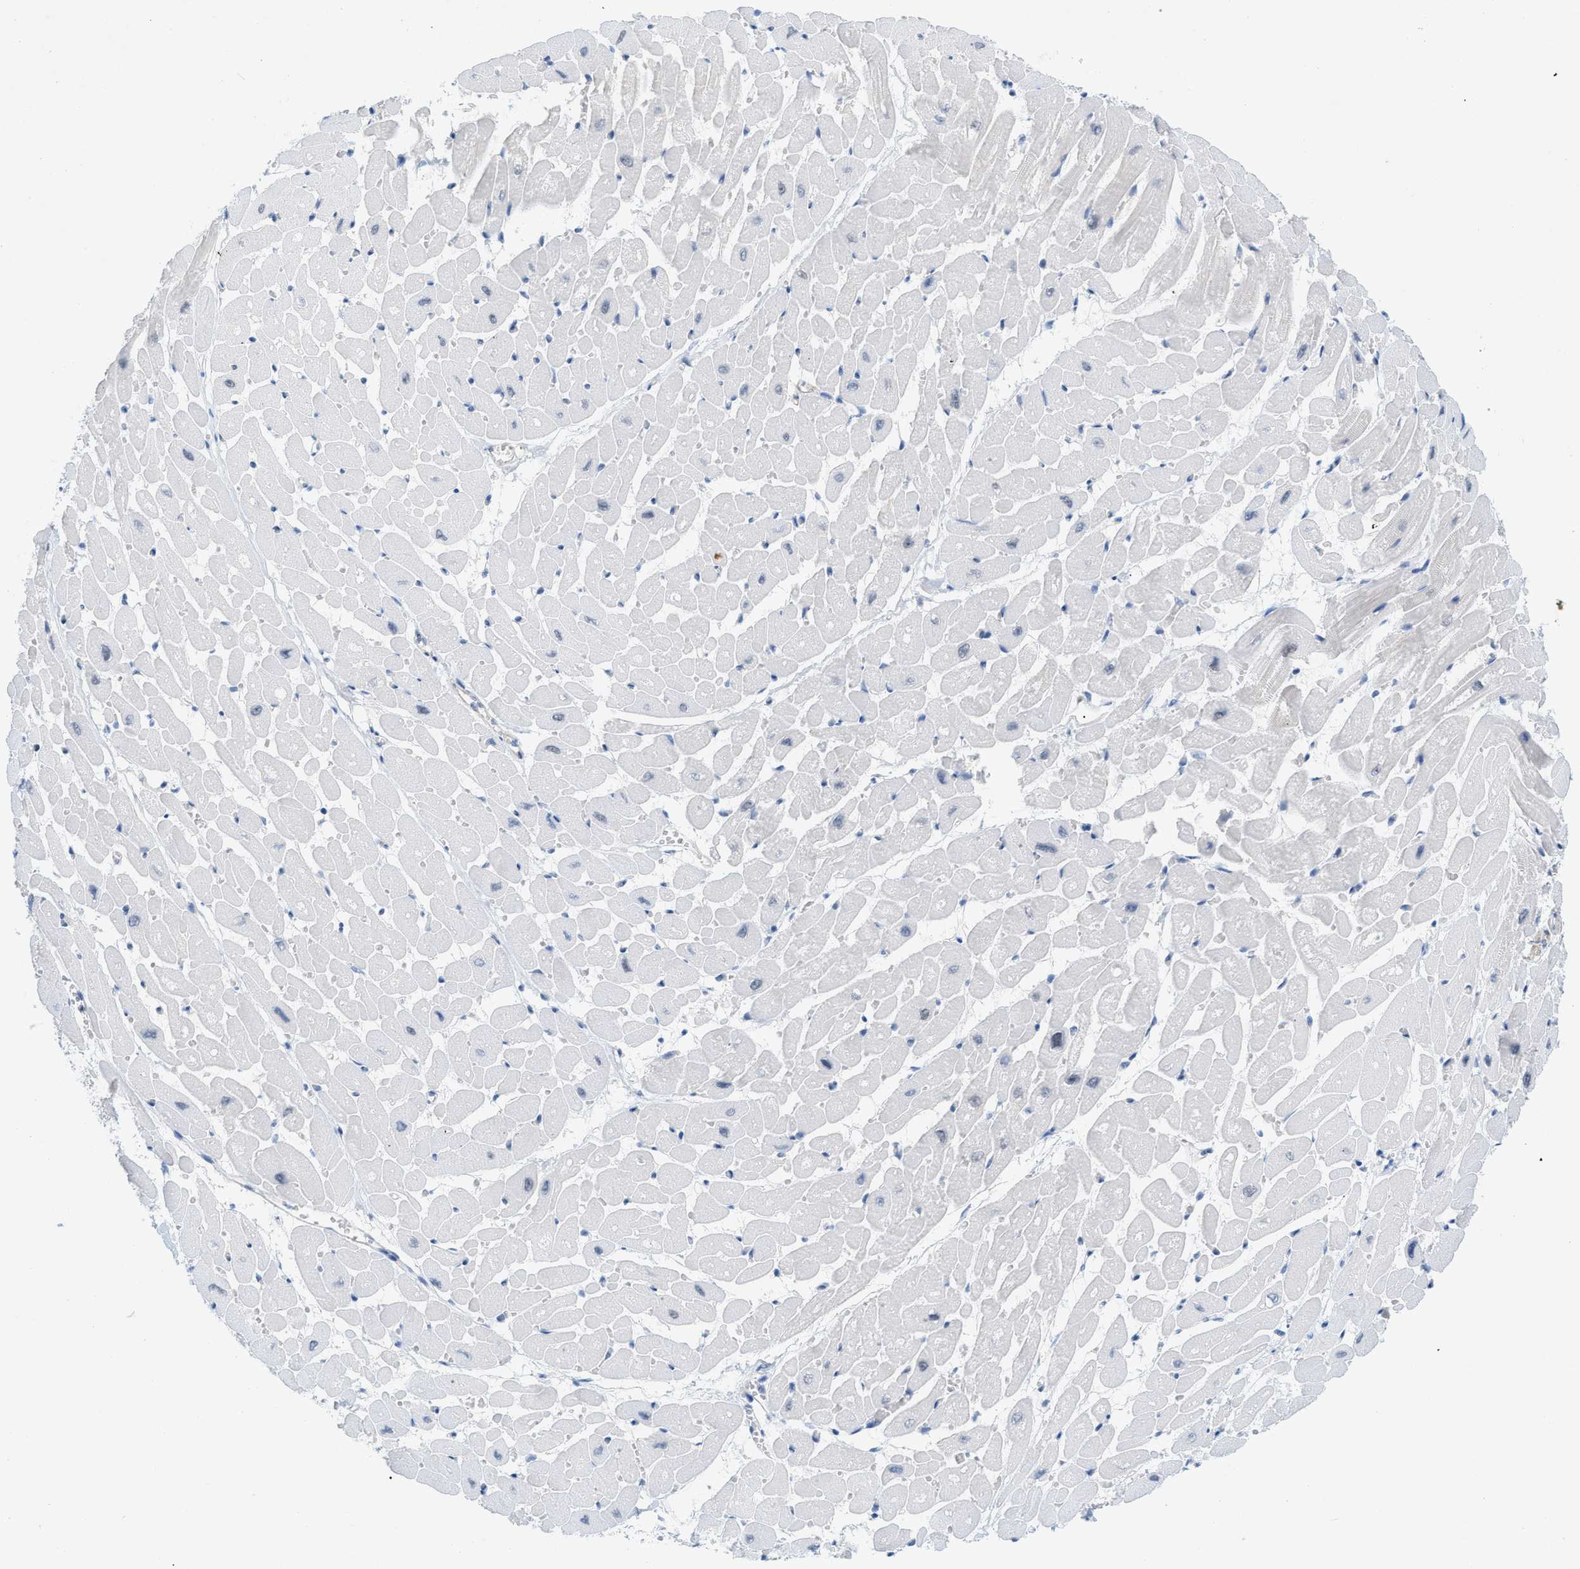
{"staining": {"intensity": "negative", "quantity": "none", "location": "none"}, "tissue": "heart muscle", "cell_type": "Cardiomyocytes", "image_type": "normal", "snomed": [{"axis": "morphology", "description": "Normal tissue, NOS"}, {"axis": "topography", "description": "Heart"}], "caption": "The micrograph demonstrates no staining of cardiomyocytes in benign heart muscle.", "gene": "HLTF", "patient": {"sex": "male", "age": 45}}